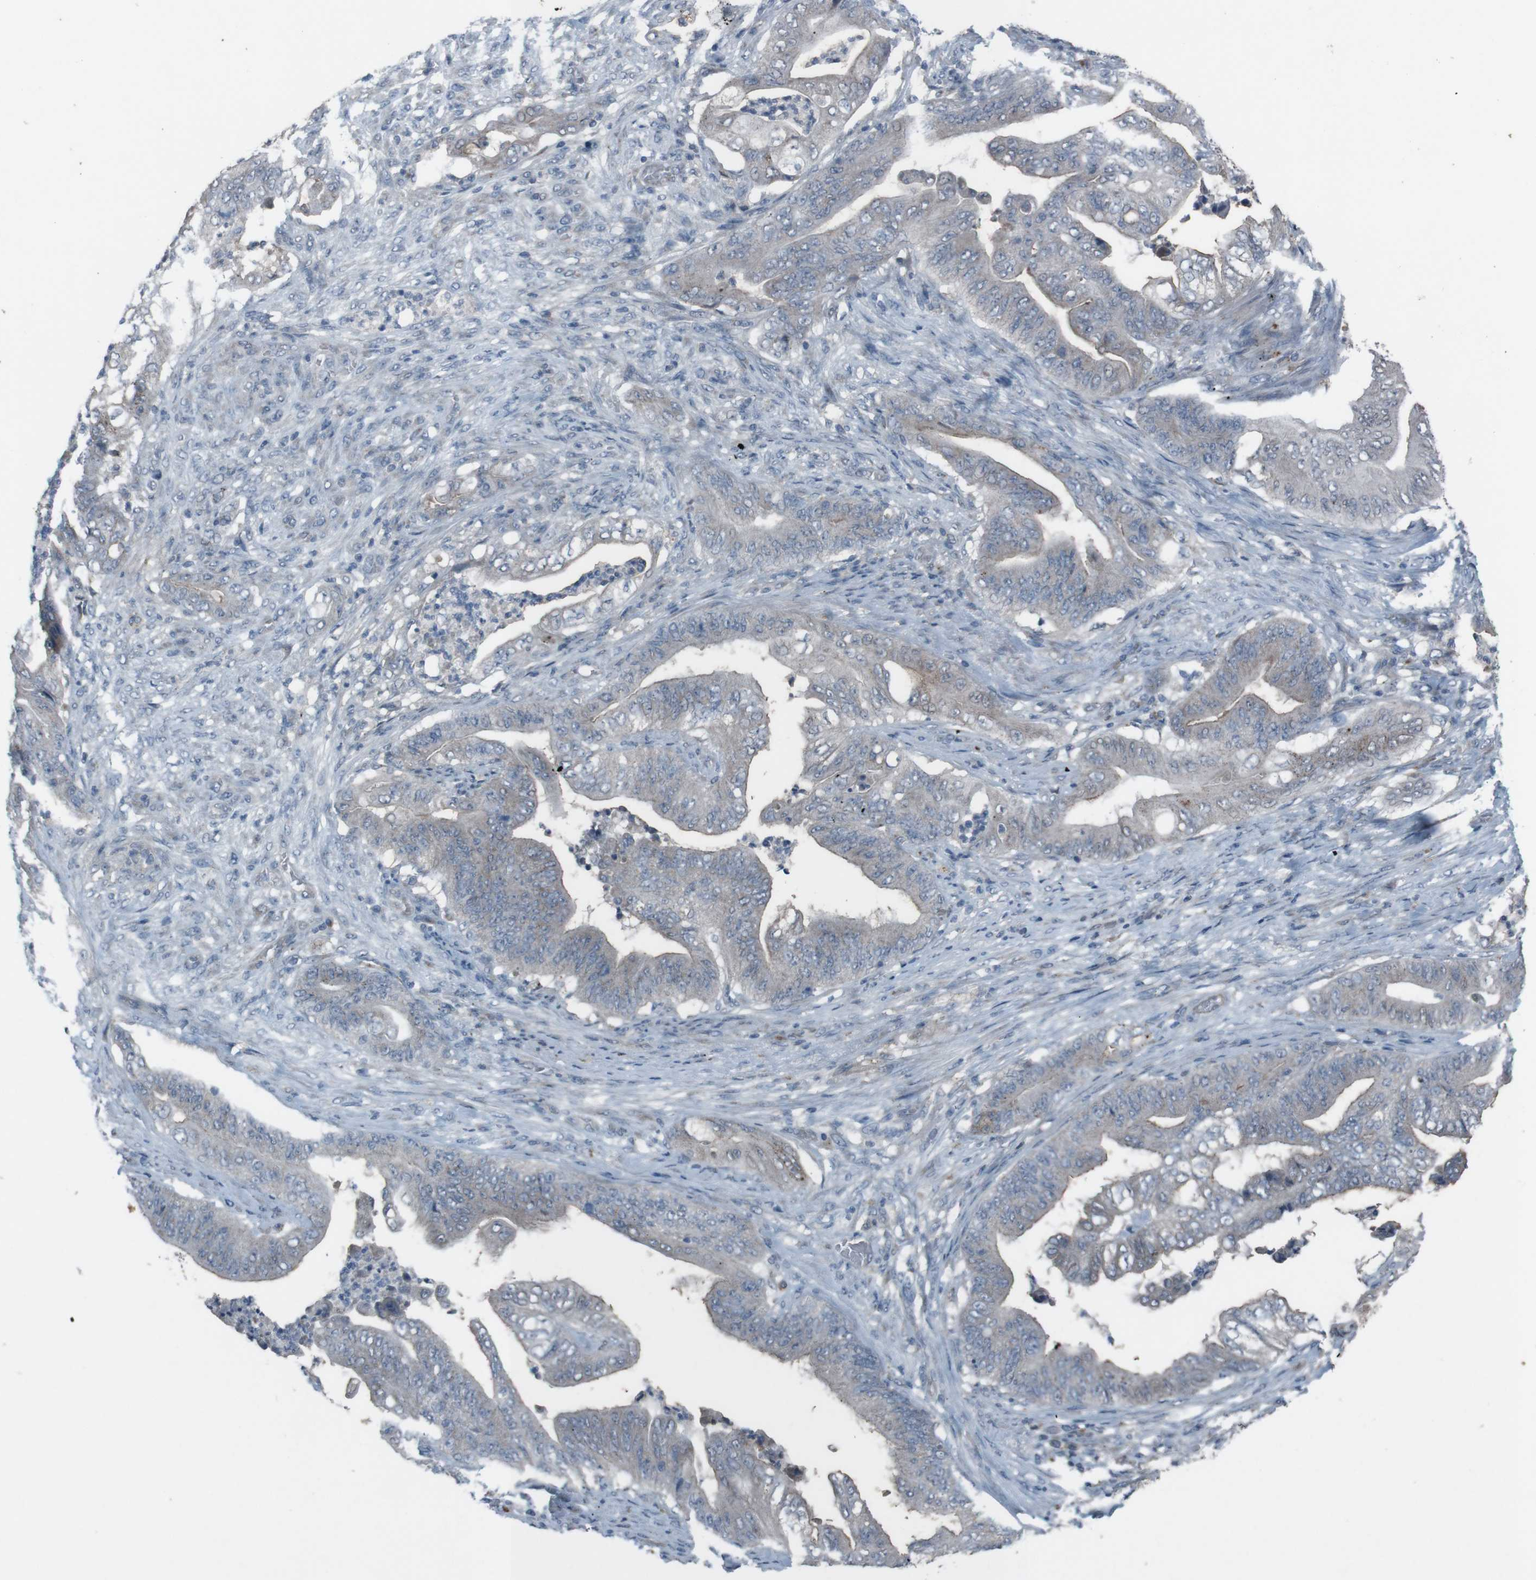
{"staining": {"intensity": "negative", "quantity": "none", "location": "none"}, "tissue": "stomach cancer", "cell_type": "Tumor cells", "image_type": "cancer", "snomed": [{"axis": "morphology", "description": "Adenocarcinoma, NOS"}, {"axis": "topography", "description": "Stomach"}], "caption": "Tumor cells are negative for protein expression in human adenocarcinoma (stomach).", "gene": "EFNA5", "patient": {"sex": "female", "age": 73}}